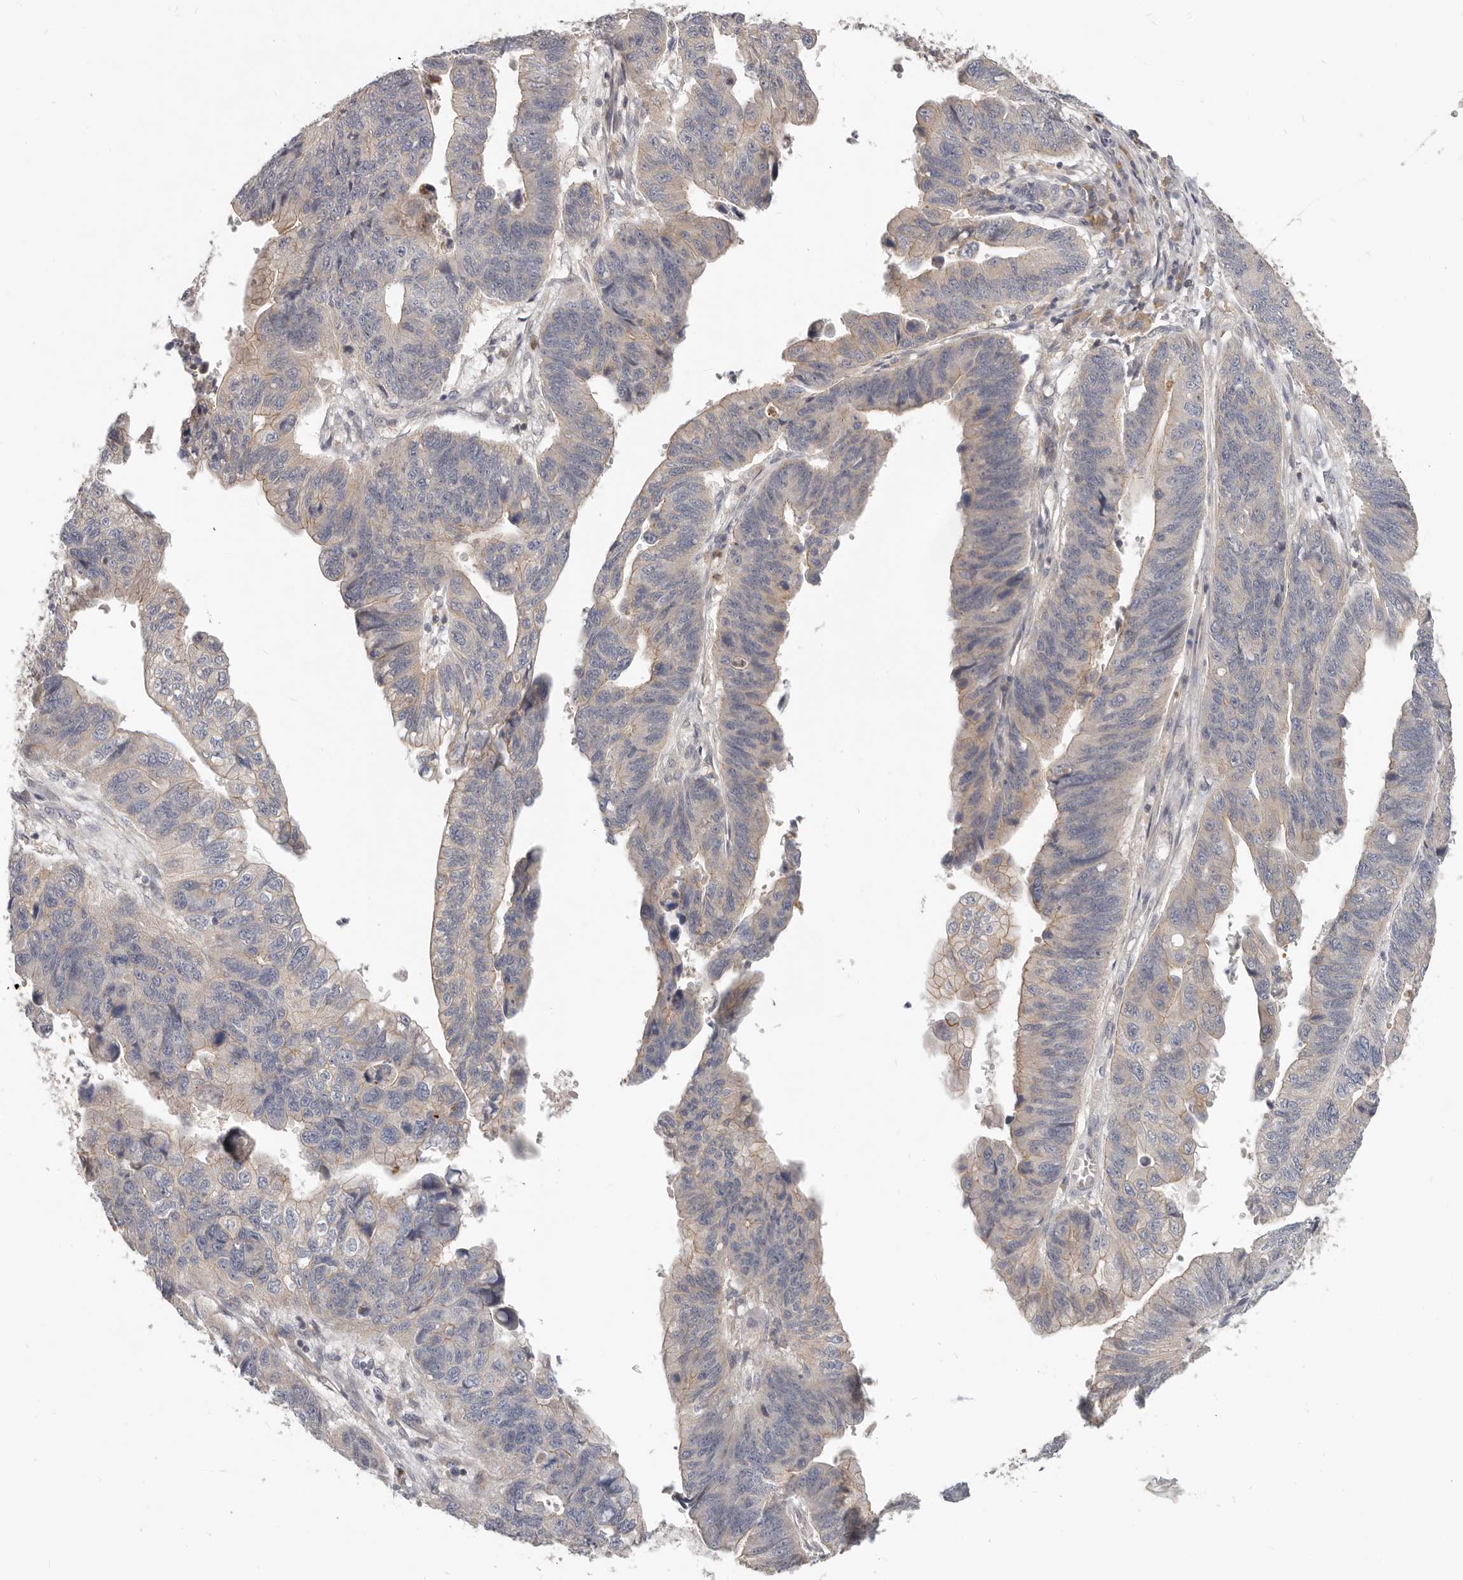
{"staining": {"intensity": "weak", "quantity": "<25%", "location": "cytoplasmic/membranous"}, "tissue": "stomach cancer", "cell_type": "Tumor cells", "image_type": "cancer", "snomed": [{"axis": "morphology", "description": "Adenocarcinoma, NOS"}, {"axis": "topography", "description": "Stomach"}], "caption": "High power microscopy image of an immunohistochemistry image of adenocarcinoma (stomach), revealing no significant expression in tumor cells.", "gene": "USP49", "patient": {"sex": "male", "age": 59}}